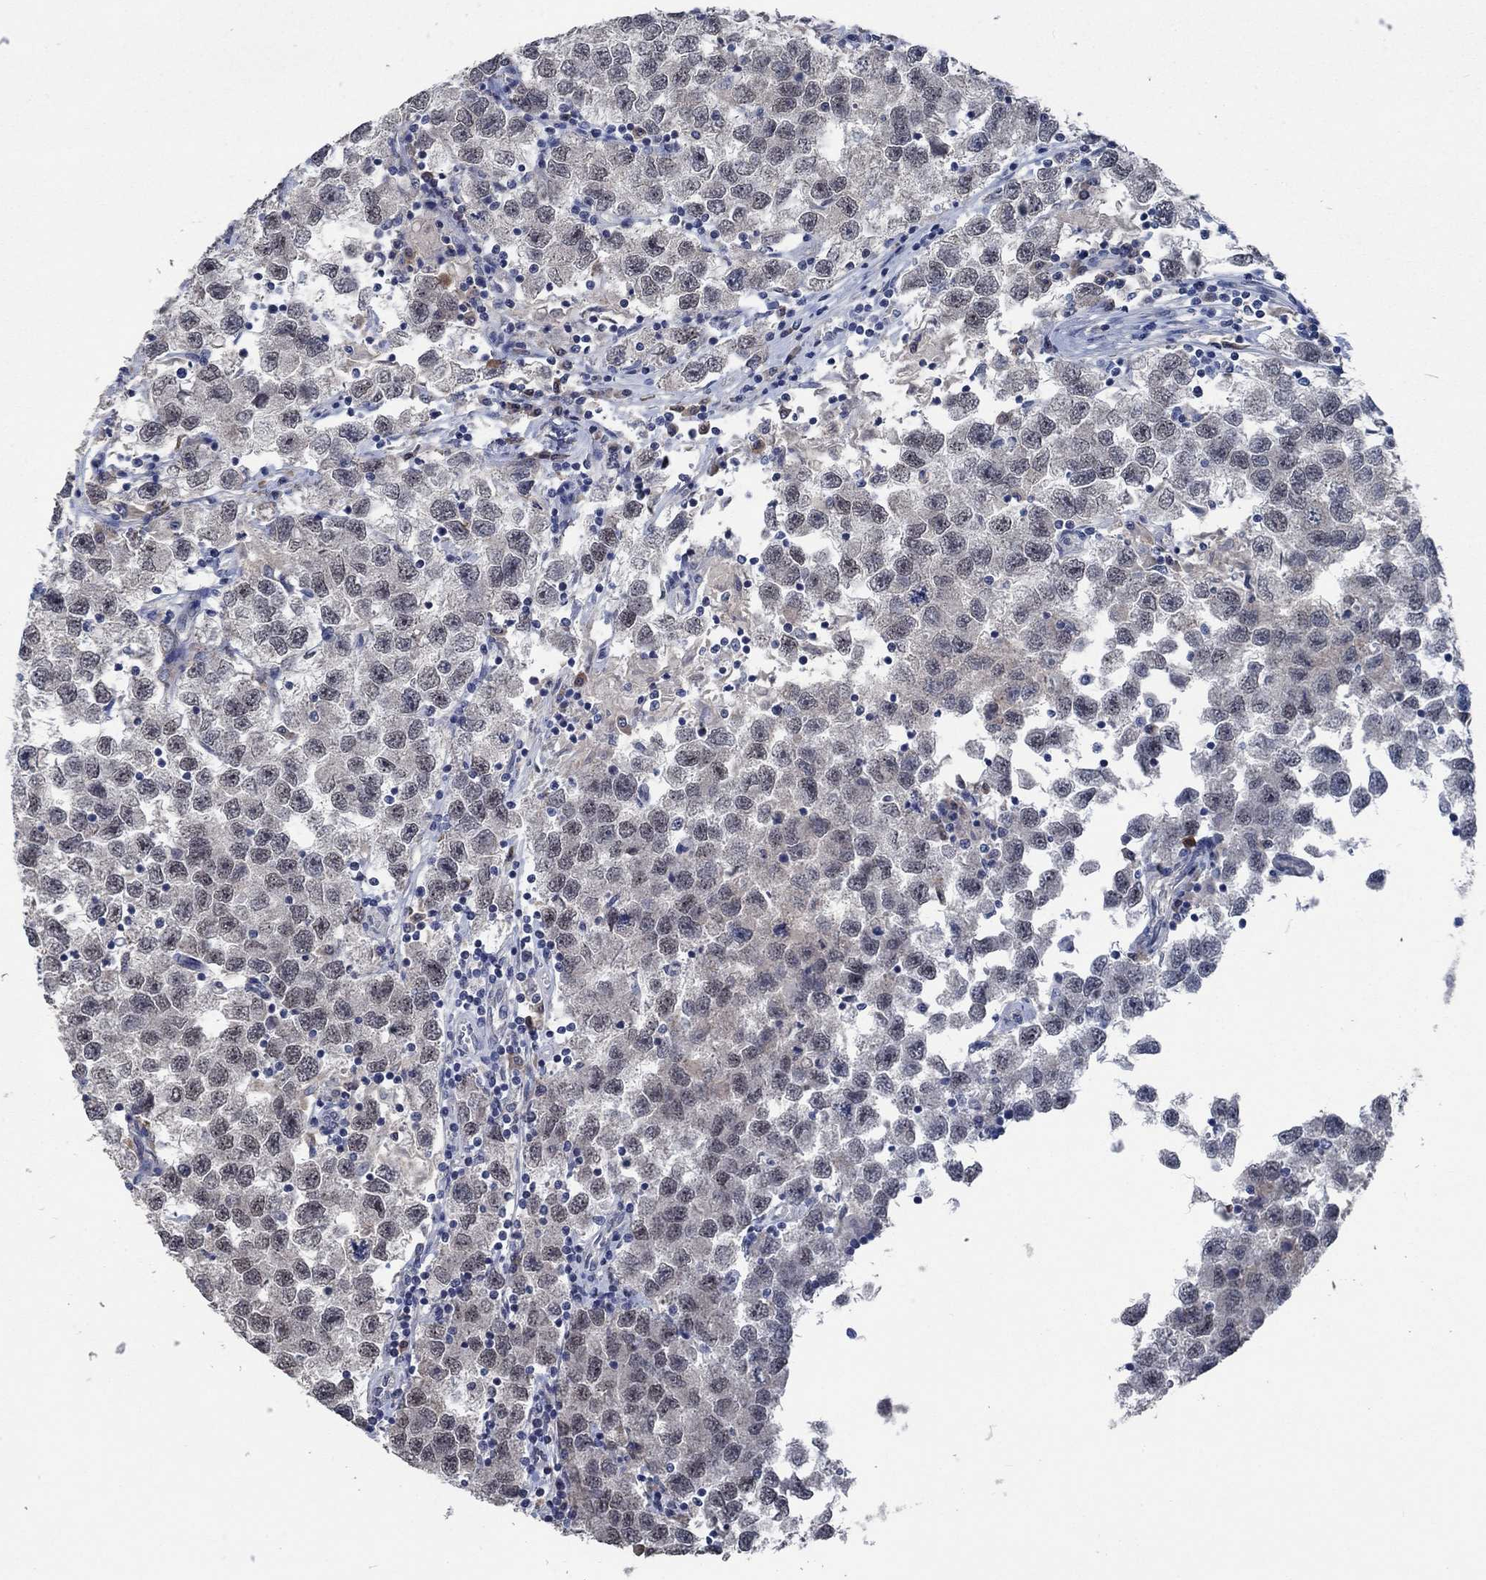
{"staining": {"intensity": "negative", "quantity": "none", "location": "none"}, "tissue": "testis cancer", "cell_type": "Tumor cells", "image_type": "cancer", "snomed": [{"axis": "morphology", "description": "Seminoma, NOS"}, {"axis": "topography", "description": "Testis"}], "caption": "Tumor cells are negative for protein expression in human testis cancer (seminoma).", "gene": "OBSCN", "patient": {"sex": "male", "age": 26}}